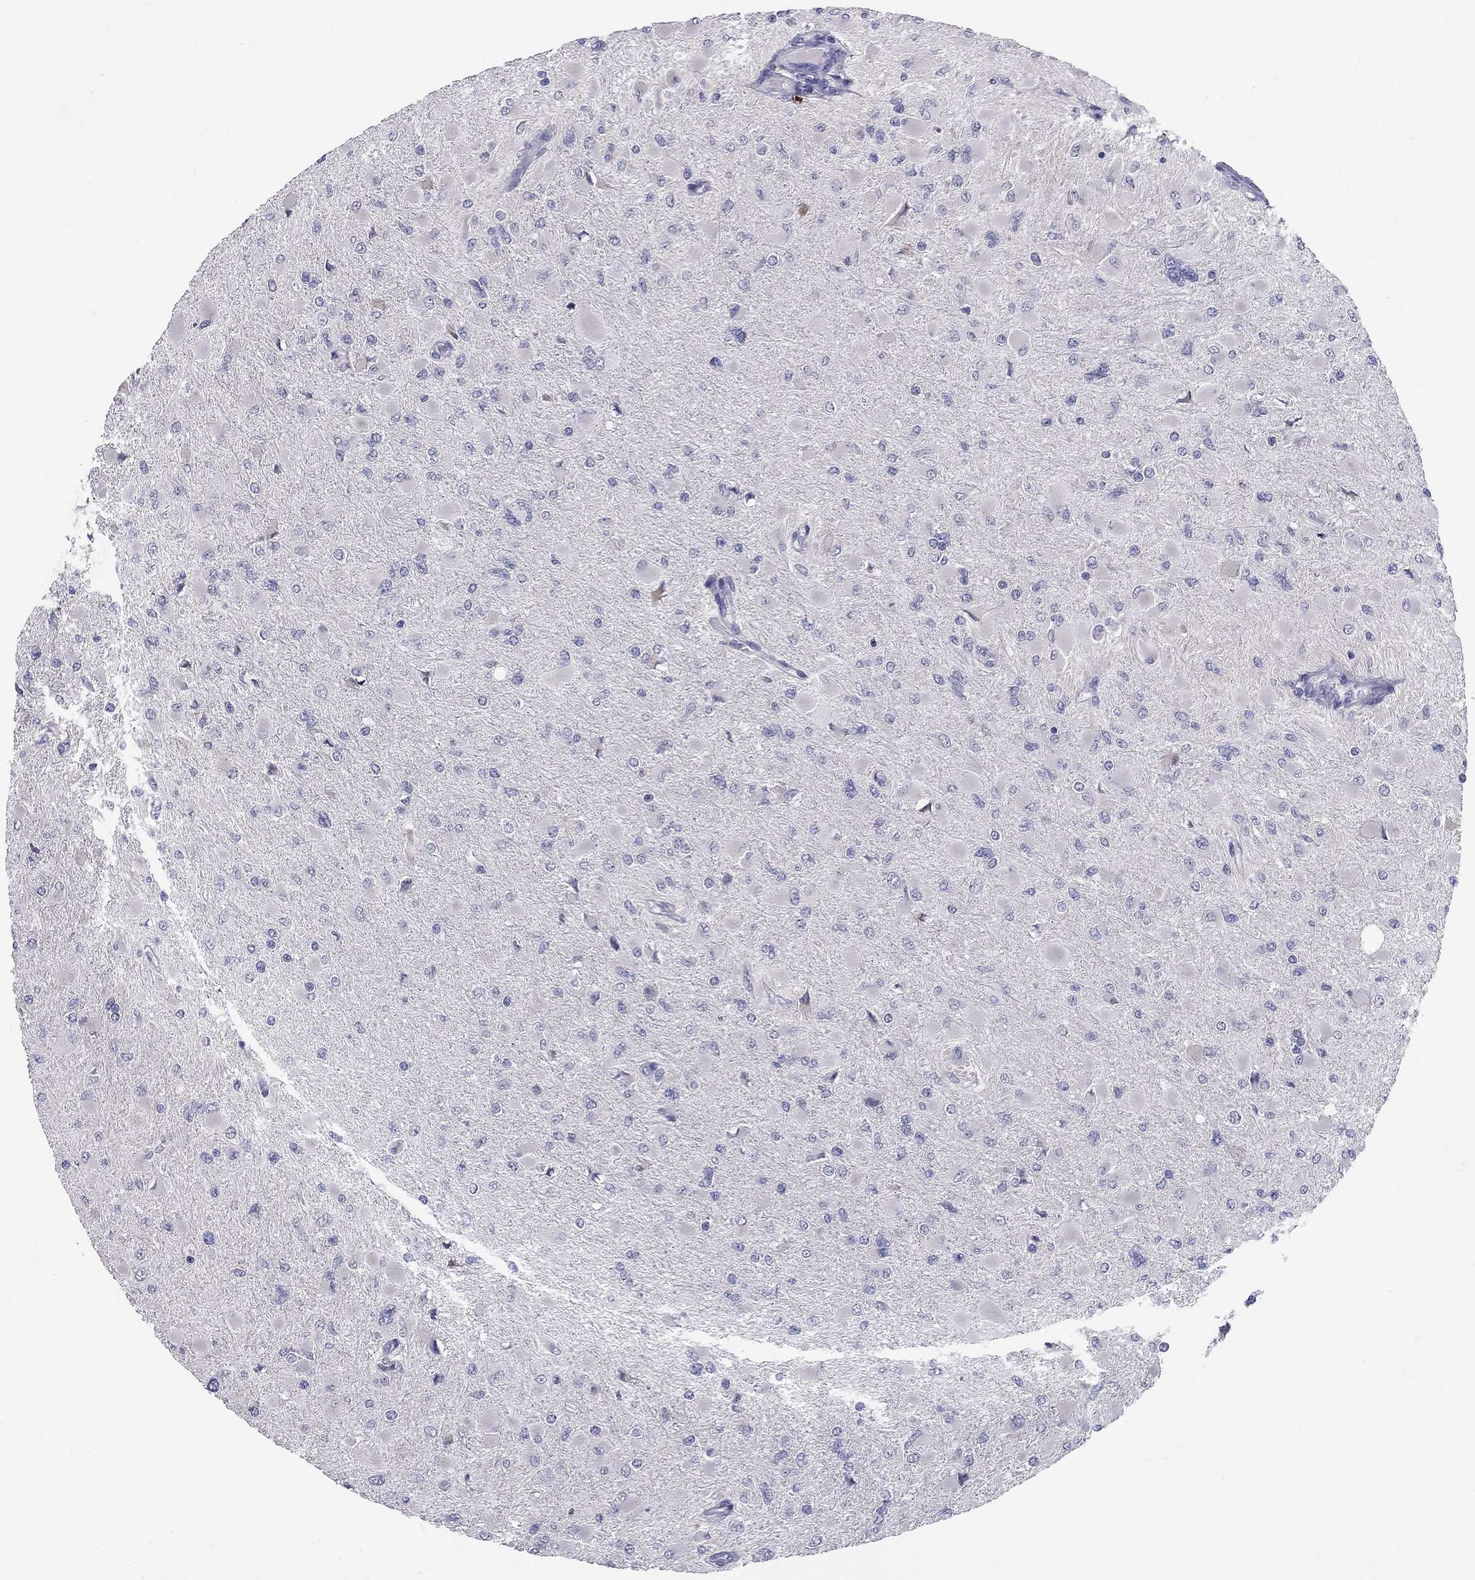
{"staining": {"intensity": "negative", "quantity": "none", "location": "none"}, "tissue": "glioma", "cell_type": "Tumor cells", "image_type": "cancer", "snomed": [{"axis": "morphology", "description": "Glioma, malignant, High grade"}, {"axis": "topography", "description": "Cerebral cortex"}], "caption": "Tumor cells show no significant protein staining in glioma.", "gene": "C8orf88", "patient": {"sex": "female", "age": 36}}